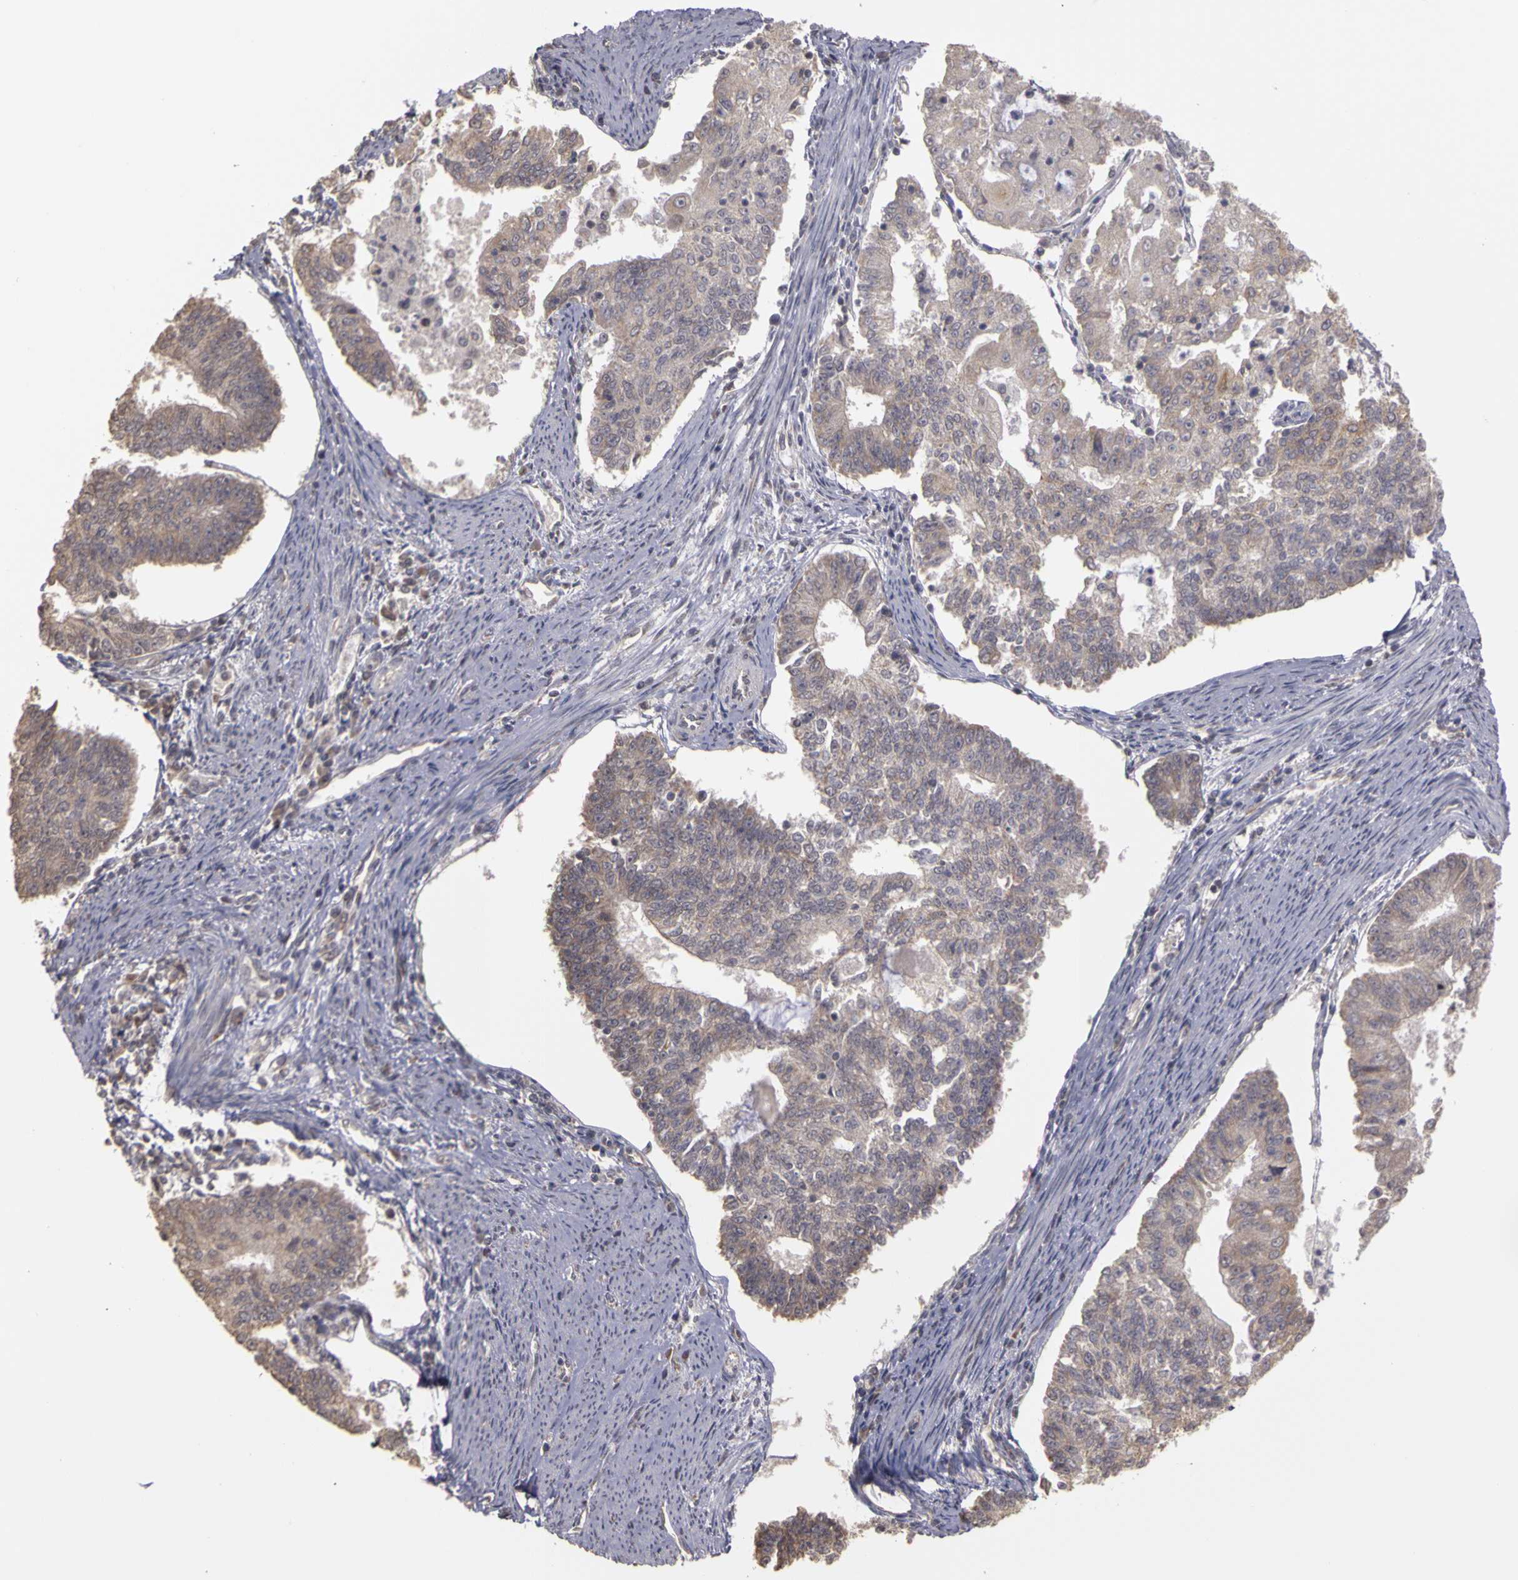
{"staining": {"intensity": "weak", "quantity": "<25%", "location": "cytoplasmic/membranous"}, "tissue": "endometrial cancer", "cell_type": "Tumor cells", "image_type": "cancer", "snomed": [{"axis": "morphology", "description": "Adenocarcinoma, NOS"}, {"axis": "topography", "description": "Endometrium"}], "caption": "The histopathology image shows no significant staining in tumor cells of endometrial adenocarcinoma.", "gene": "FRMD7", "patient": {"sex": "female", "age": 56}}